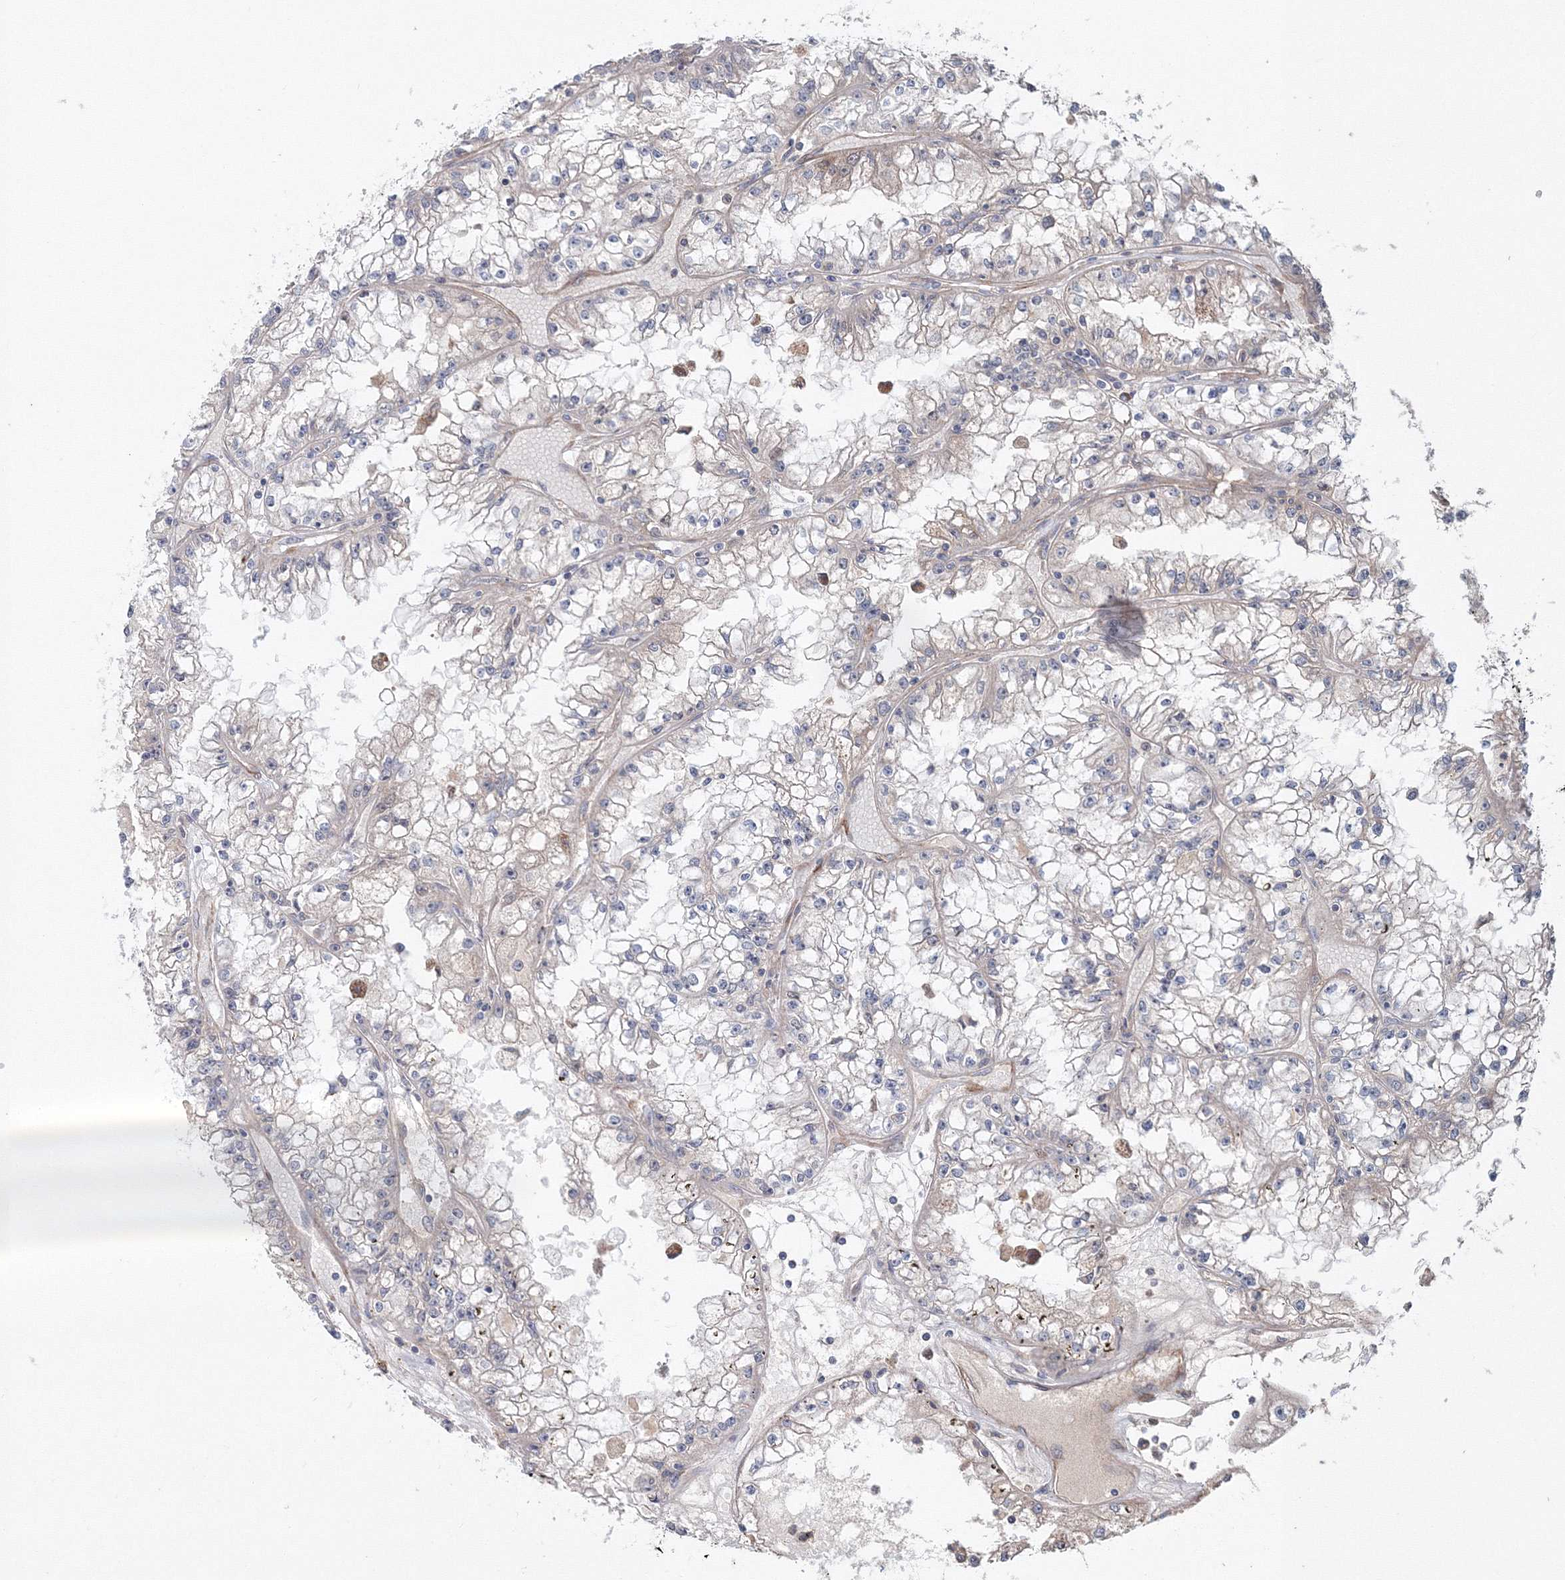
{"staining": {"intensity": "negative", "quantity": "none", "location": "none"}, "tissue": "renal cancer", "cell_type": "Tumor cells", "image_type": "cancer", "snomed": [{"axis": "morphology", "description": "Adenocarcinoma, NOS"}, {"axis": "topography", "description": "Kidney"}], "caption": "A high-resolution image shows immunohistochemistry (IHC) staining of adenocarcinoma (renal), which exhibits no significant positivity in tumor cells.", "gene": "NOA1", "patient": {"sex": "male", "age": 56}}